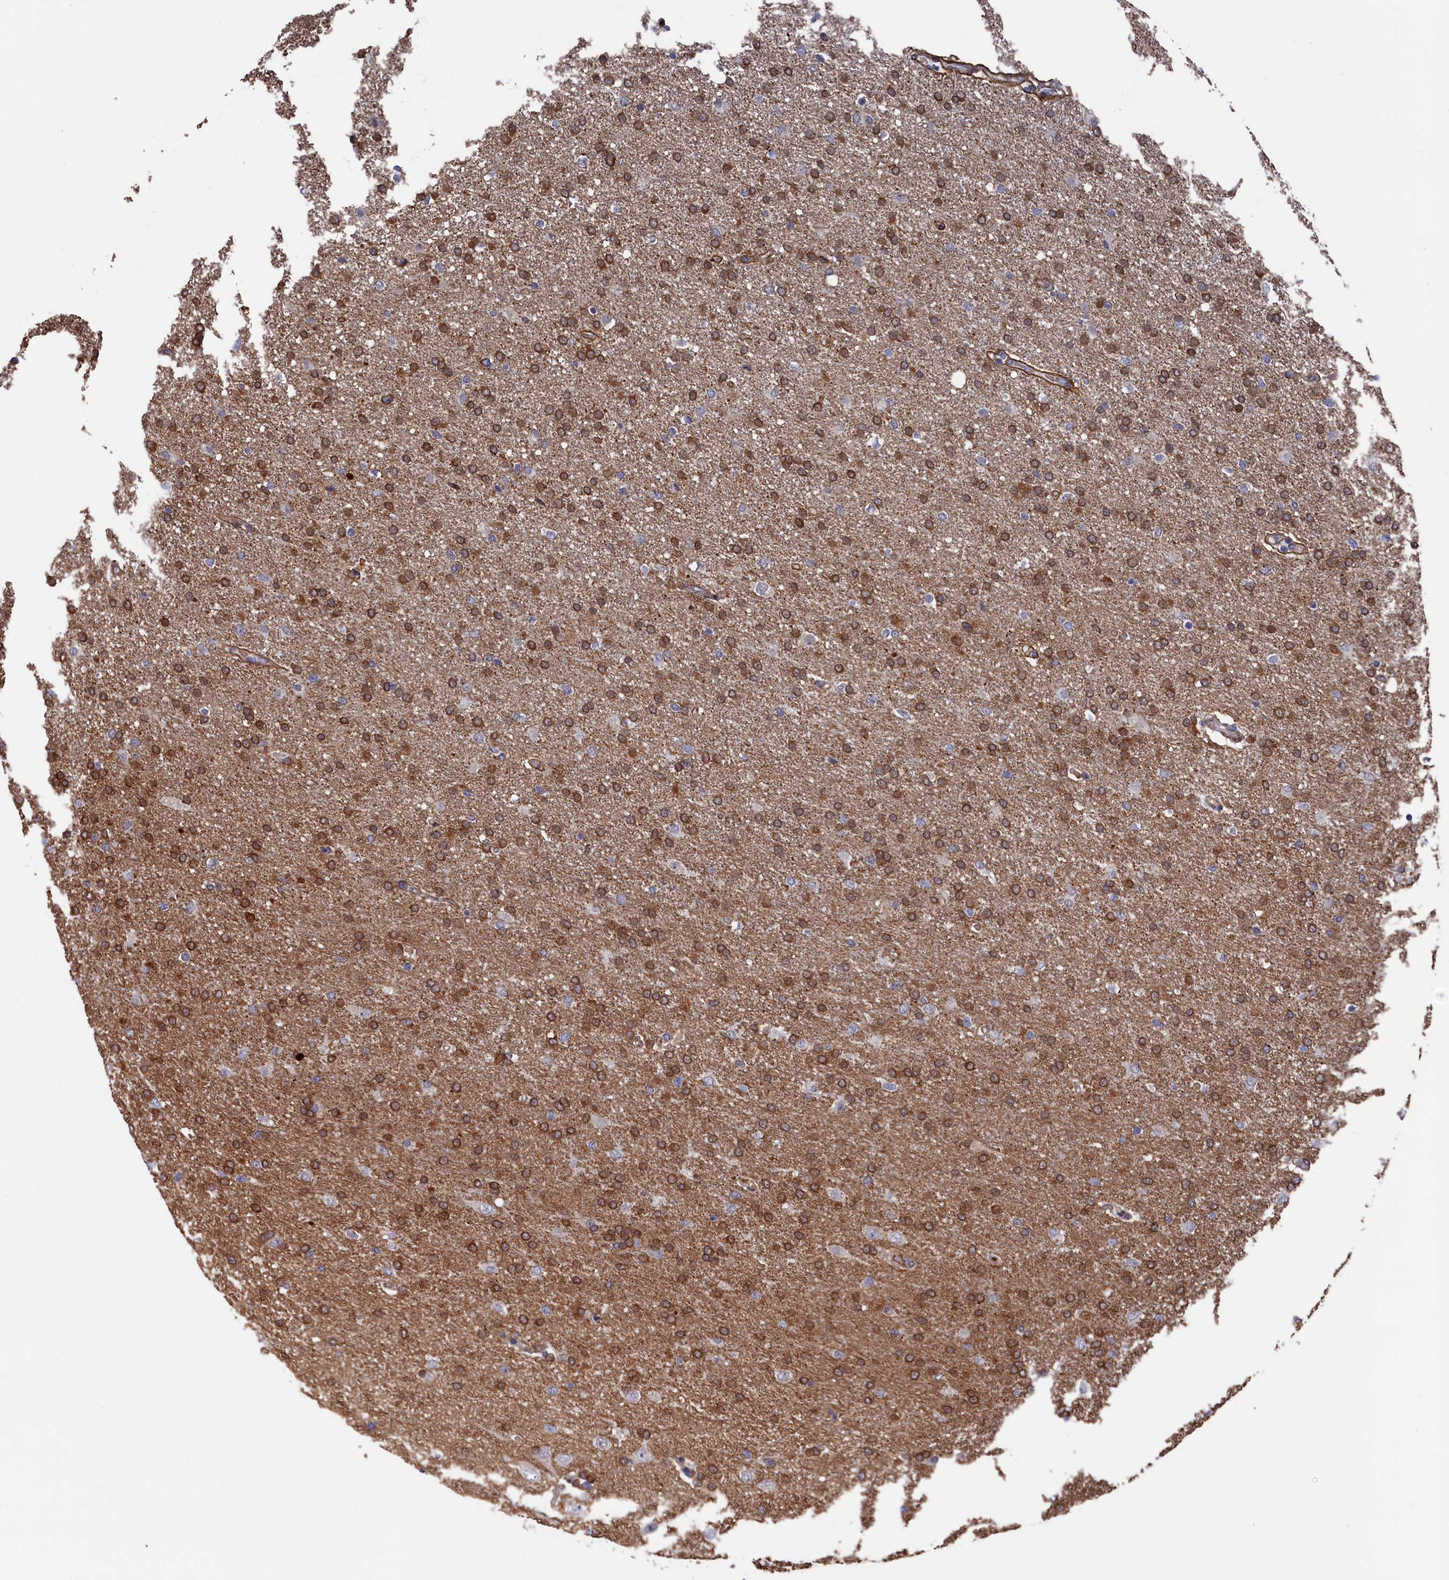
{"staining": {"intensity": "moderate", "quantity": ">75%", "location": "cytoplasmic/membranous"}, "tissue": "glioma", "cell_type": "Tumor cells", "image_type": "cancer", "snomed": [{"axis": "morphology", "description": "Glioma, malignant, High grade"}, {"axis": "topography", "description": "Brain"}], "caption": "Protein expression analysis of human malignant high-grade glioma reveals moderate cytoplasmic/membranous positivity in approximately >75% of tumor cells. Using DAB (brown) and hematoxylin (blue) stains, captured at high magnification using brightfield microscopy.", "gene": "ZNF891", "patient": {"sex": "male", "age": 72}}